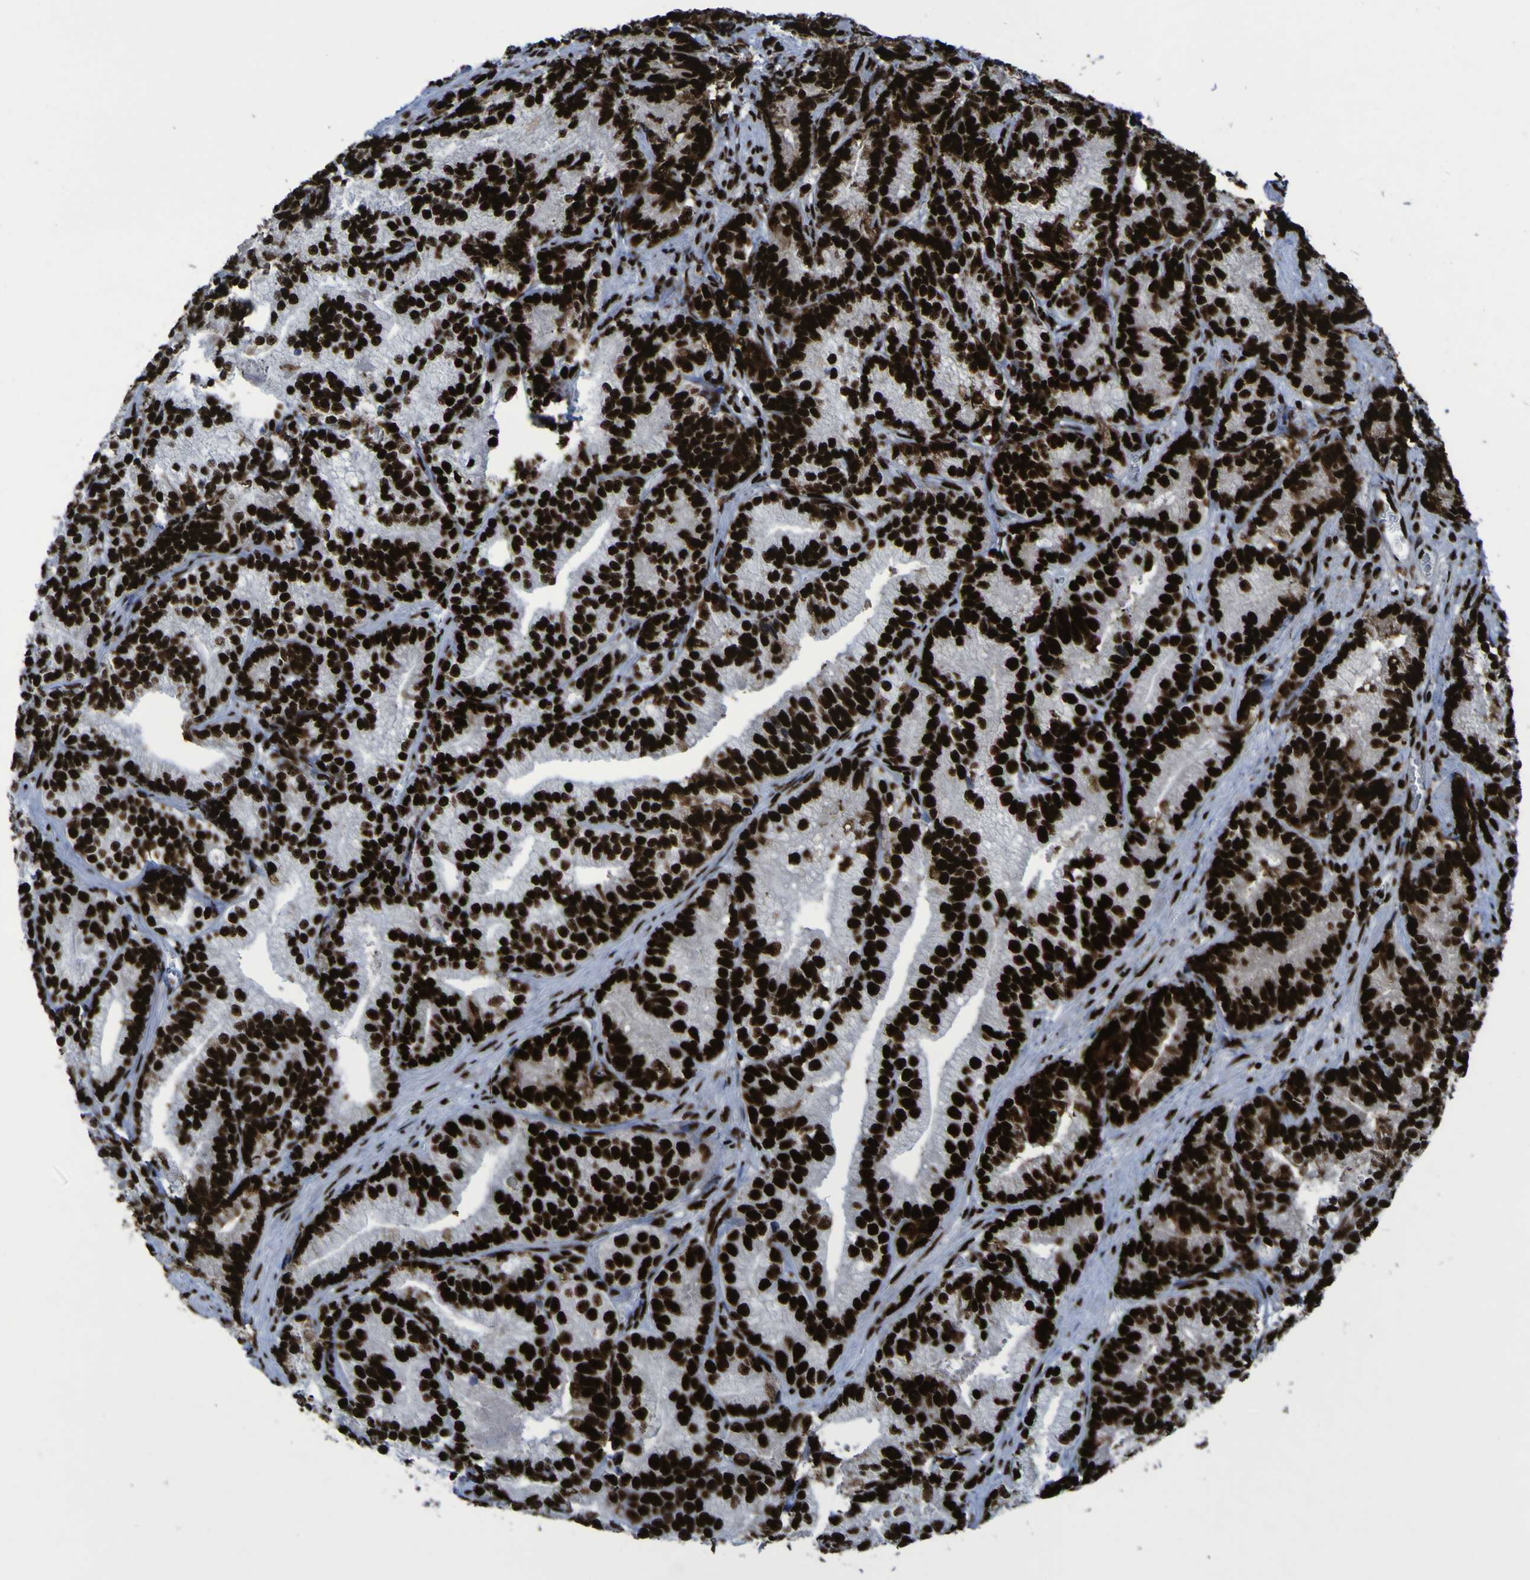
{"staining": {"intensity": "strong", "quantity": ">75%", "location": "nuclear"}, "tissue": "prostate cancer", "cell_type": "Tumor cells", "image_type": "cancer", "snomed": [{"axis": "morphology", "description": "Adenocarcinoma, Low grade"}, {"axis": "topography", "description": "Prostate"}], "caption": "Human prostate low-grade adenocarcinoma stained for a protein (brown) reveals strong nuclear positive expression in about >75% of tumor cells.", "gene": "NPM1", "patient": {"sex": "male", "age": 89}}